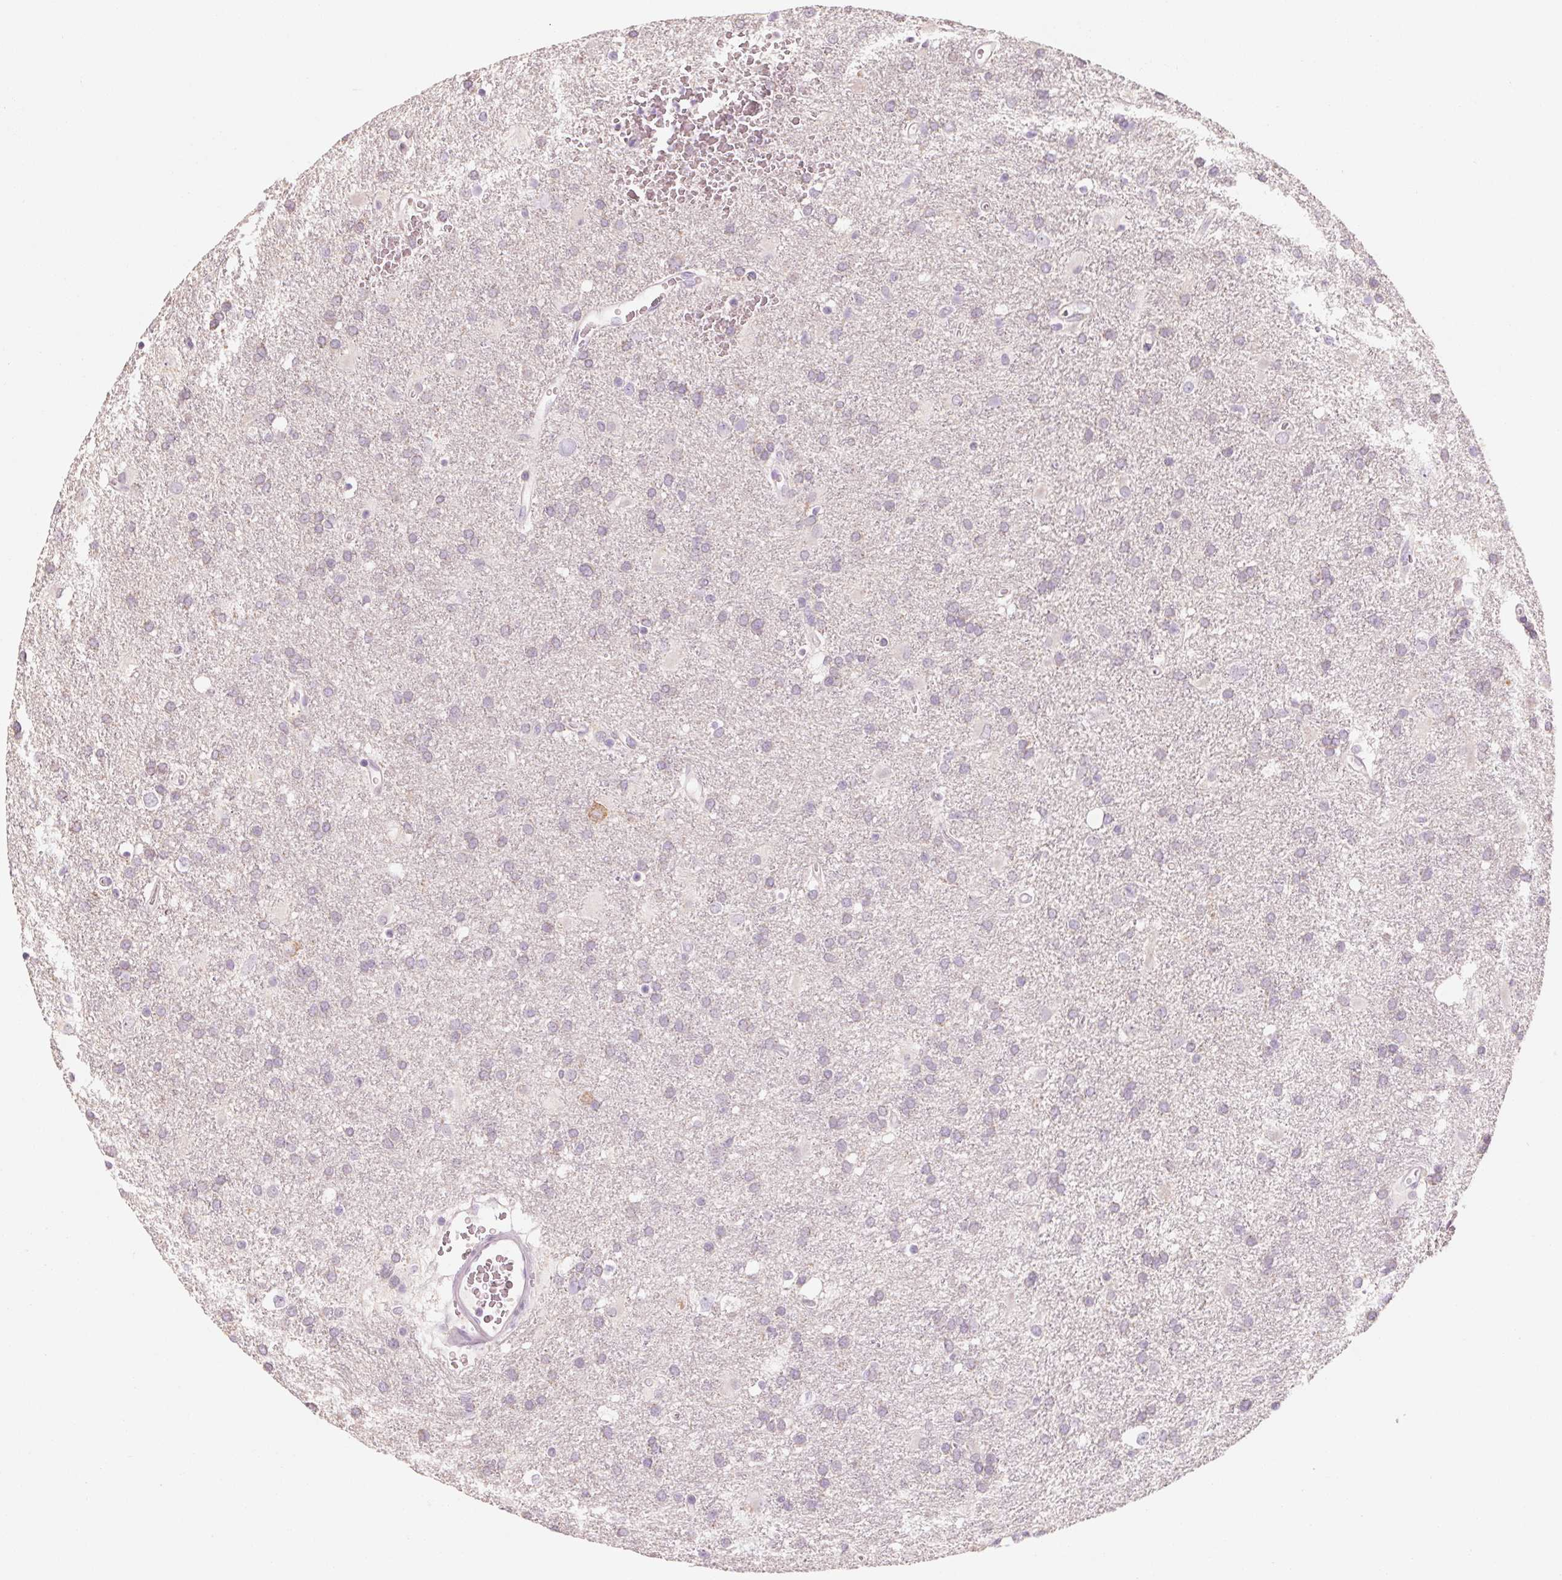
{"staining": {"intensity": "negative", "quantity": "none", "location": "none"}, "tissue": "glioma", "cell_type": "Tumor cells", "image_type": "cancer", "snomed": [{"axis": "morphology", "description": "Glioma, malignant, Low grade"}, {"axis": "topography", "description": "Brain"}], "caption": "A high-resolution photomicrograph shows immunohistochemistry staining of malignant glioma (low-grade), which reveals no significant positivity in tumor cells. Nuclei are stained in blue.", "gene": "POU1F1", "patient": {"sex": "male", "age": 66}}